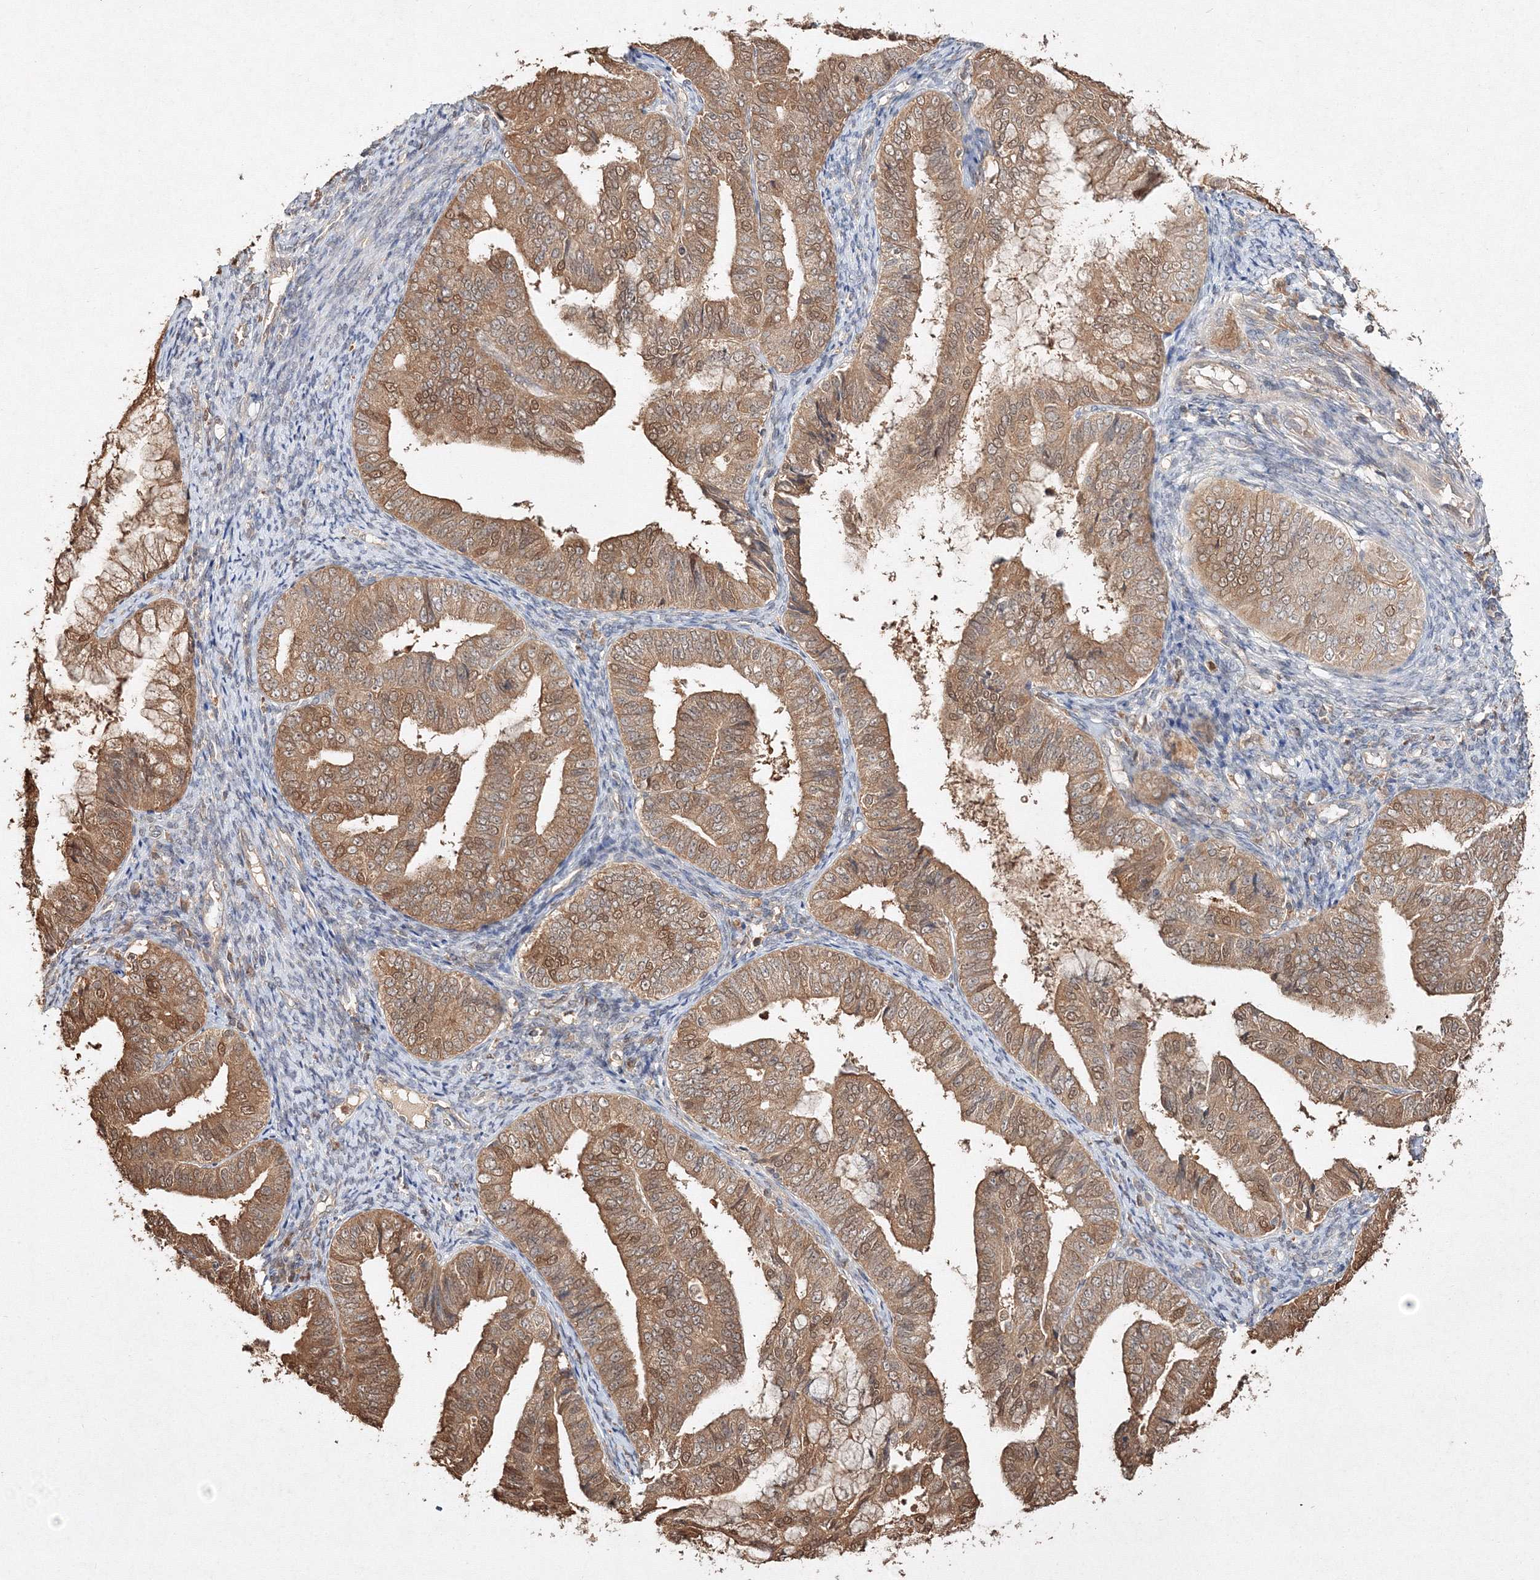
{"staining": {"intensity": "moderate", "quantity": ">75%", "location": "cytoplasmic/membranous,nuclear"}, "tissue": "endometrial cancer", "cell_type": "Tumor cells", "image_type": "cancer", "snomed": [{"axis": "morphology", "description": "Adenocarcinoma, NOS"}, {"axis": "topography", "description": "Endometrium"}], "caption": "A high-resolution photomicrograph shows immunohistochemistry (IHC) staining of adenocarcinoma (endometrial), which shows moderate cytoplasmic/membranous and nuclear staining in about >75% of tumor cells.", "gene": "S100A11", "patient": {"sex": "female", "age": 63}}